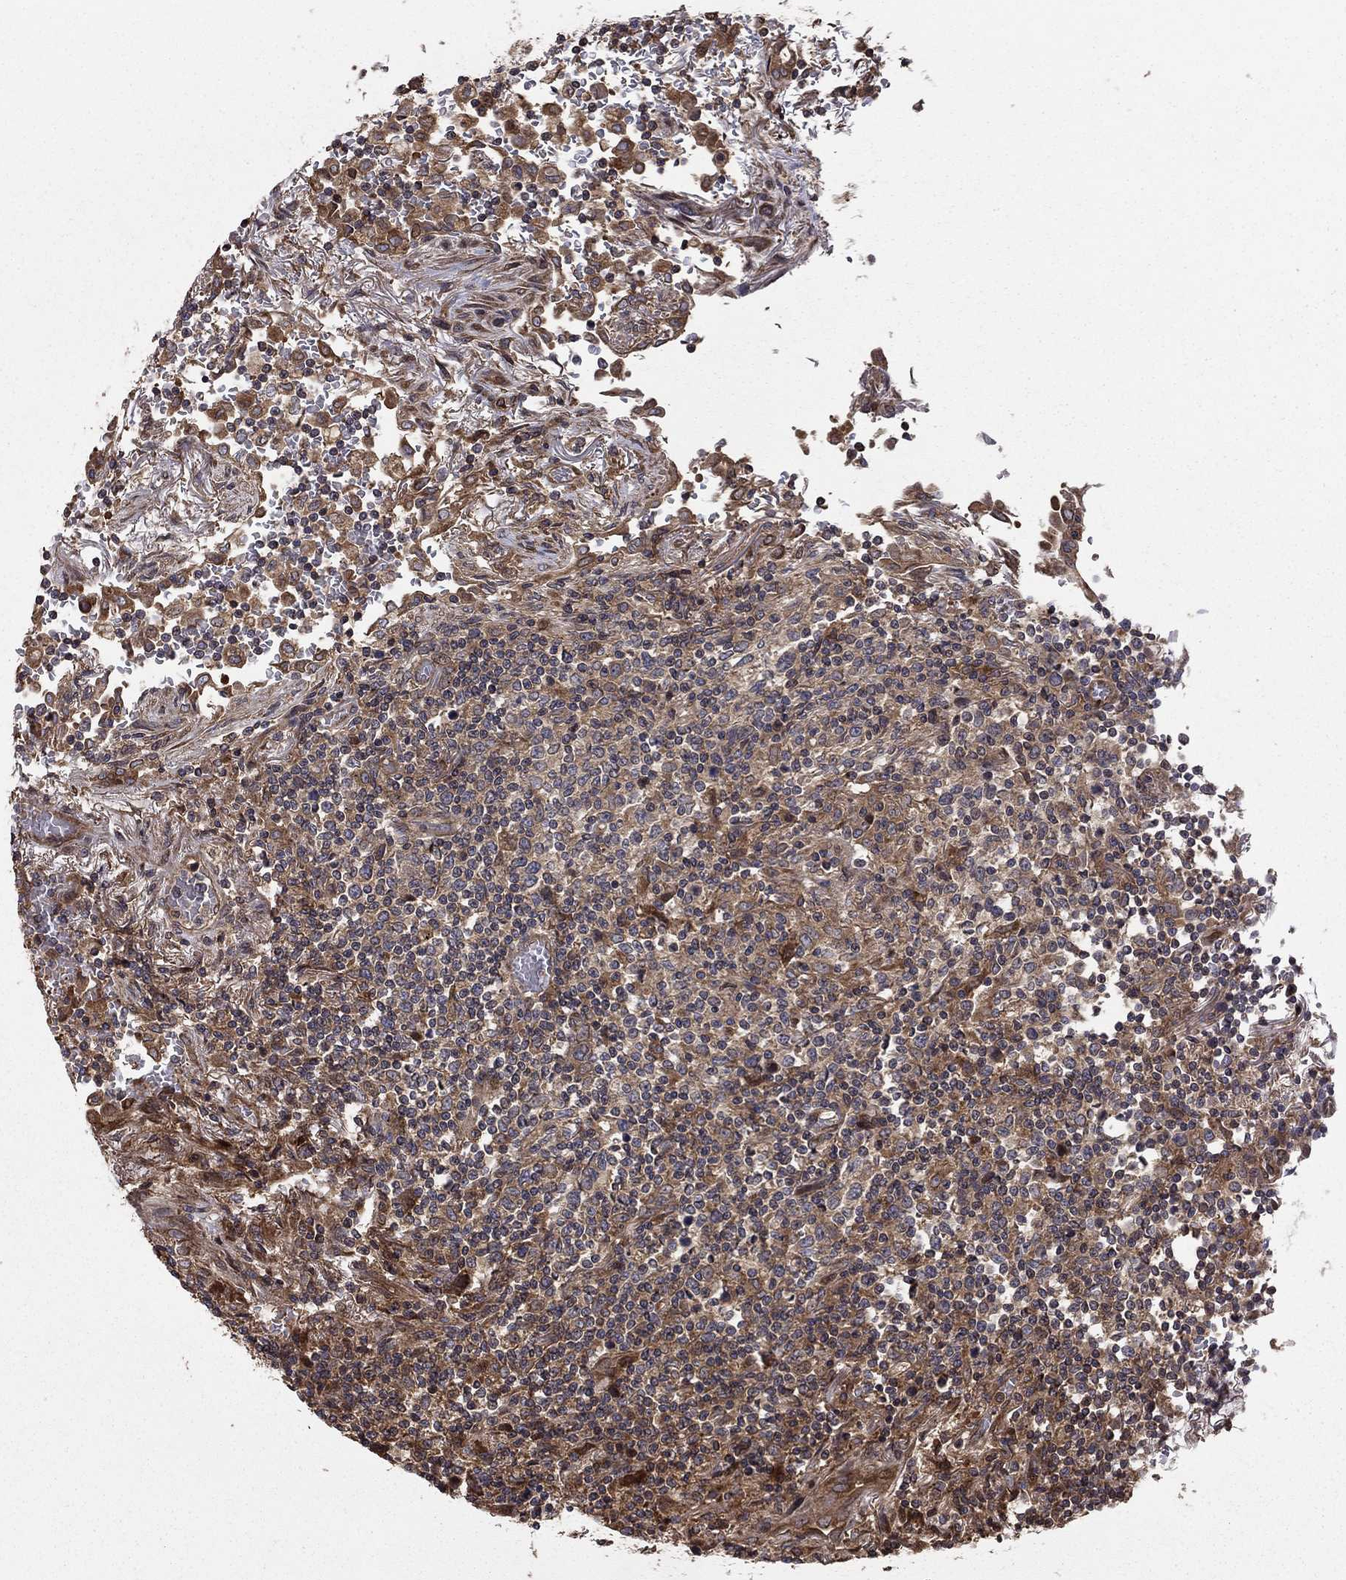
{"staining": {"intensity": "moderate", "quantity": "<25%", "location": "cytoplasmic/membranous"}, "tissue": "lymphoma", "cell_type": "Tumor cells", "image_type": "cancer", "snomed": [{"axis": "morphology", "description": "Malignant lymphoma, non-Hodgkin's type, High grade"}, {"axis": "topography", "description": "Lung"}], "caption": "Immunohistochemistry (IHC) staining of lymphoma, which displays low levels of moderate cytoplasmic/membranous positivity in about <25% of tumor cells indicating moderate cytoplasmic/membranous protein staining. The staining was performed using DAB (3,3'-diaminobenzidine) (brown) for protein detection and nuclei were counterstained in hematoxylin (blue).", "gene": "BABAM2", "patient": {"sex": "male", "age": 79}}